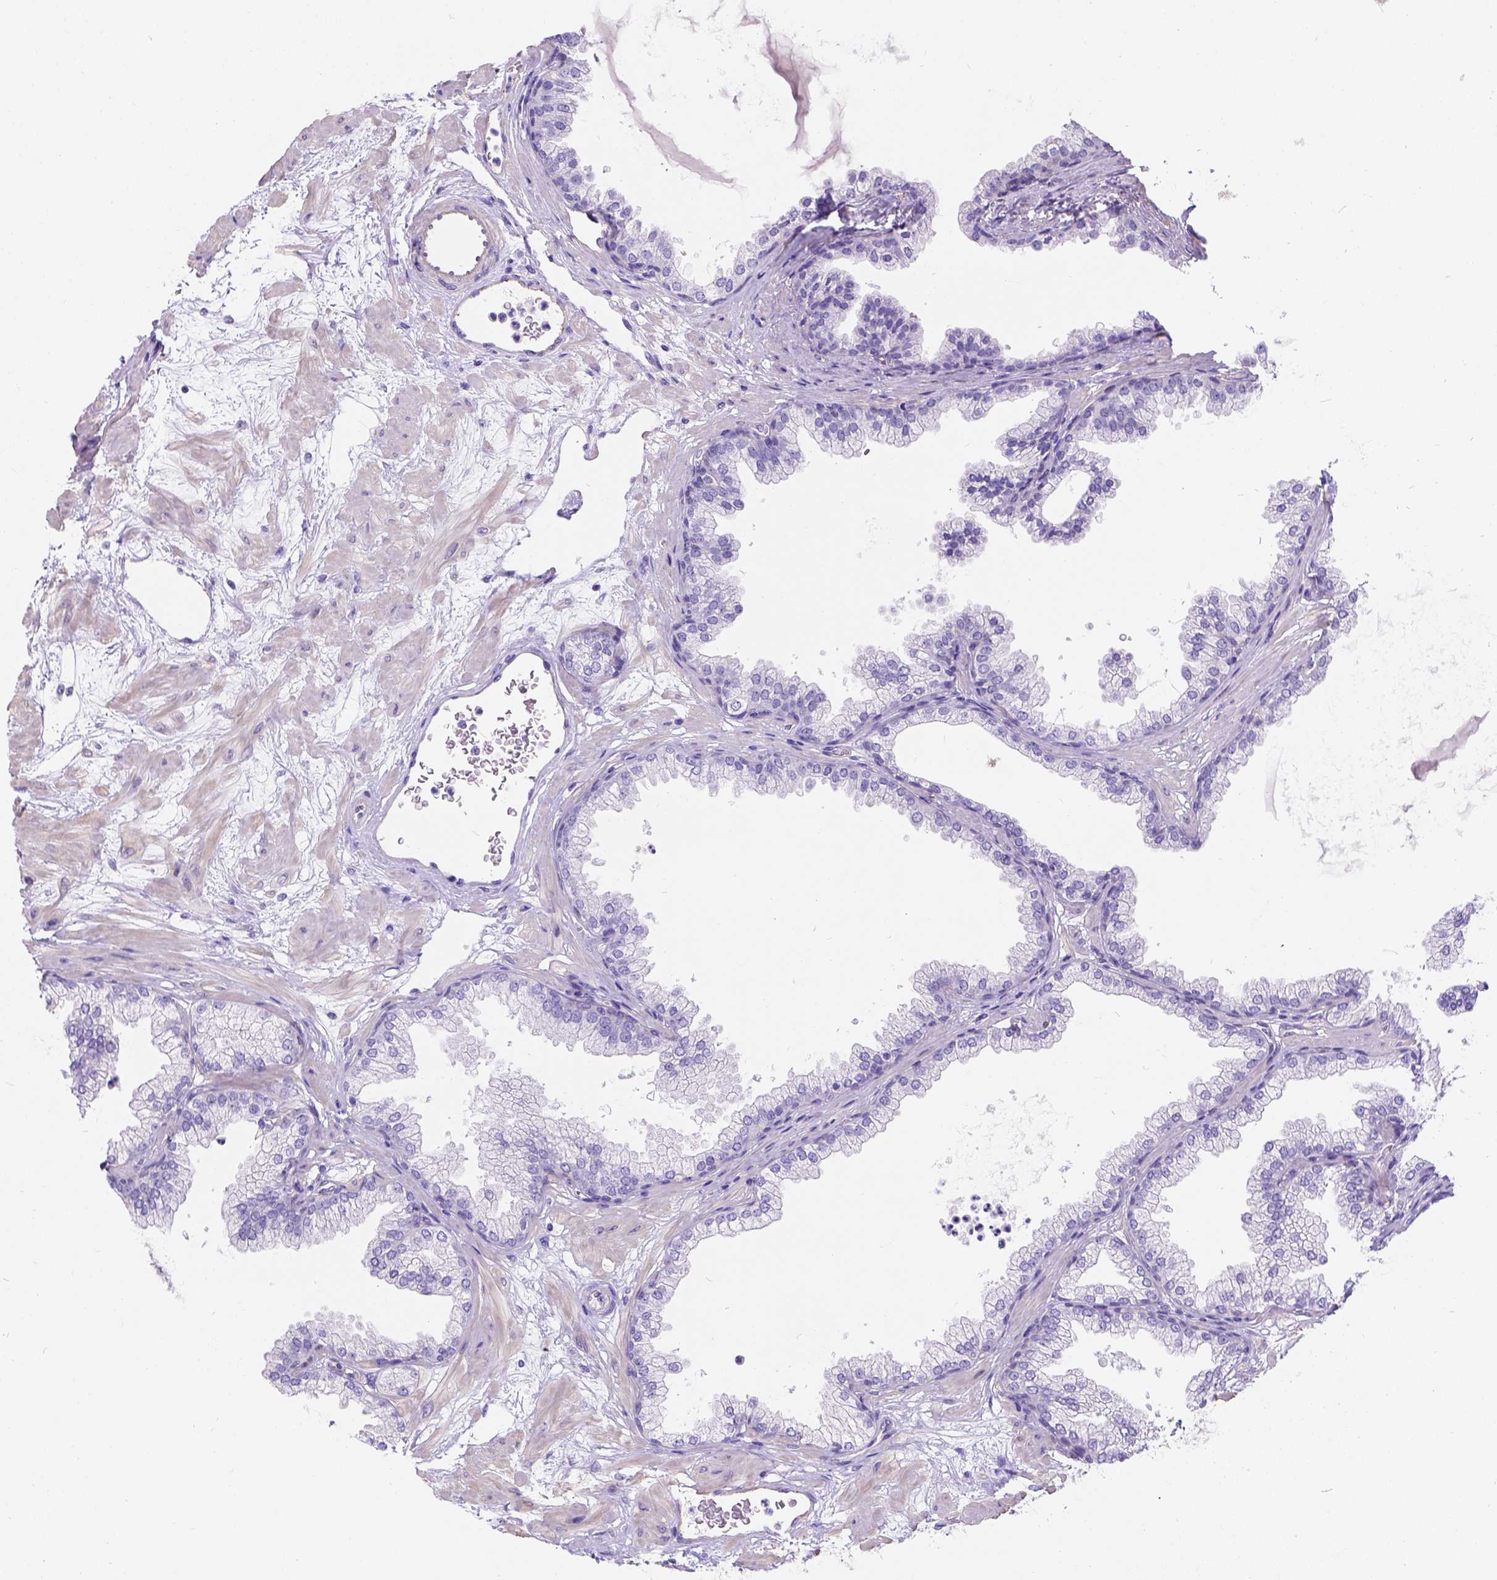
{"staining": {"intensity": "negative", "quantity": "none", "location": "none"}, "tissue": "prostate", "cell_type": "Glandular cells", "image_type": "normal", "snomed": [{"axis": "morphology", "description": "Normal tissue, NOS"}, {"axis": "topography", "description": "Prostate"}], "caption": "High power microscopy histopathology image of an IHC micrograph of normal prostate, revealing no significant expression in glandular cells.", "gene": "PHF7", "patient": {"sex": "male", "age": 37}}